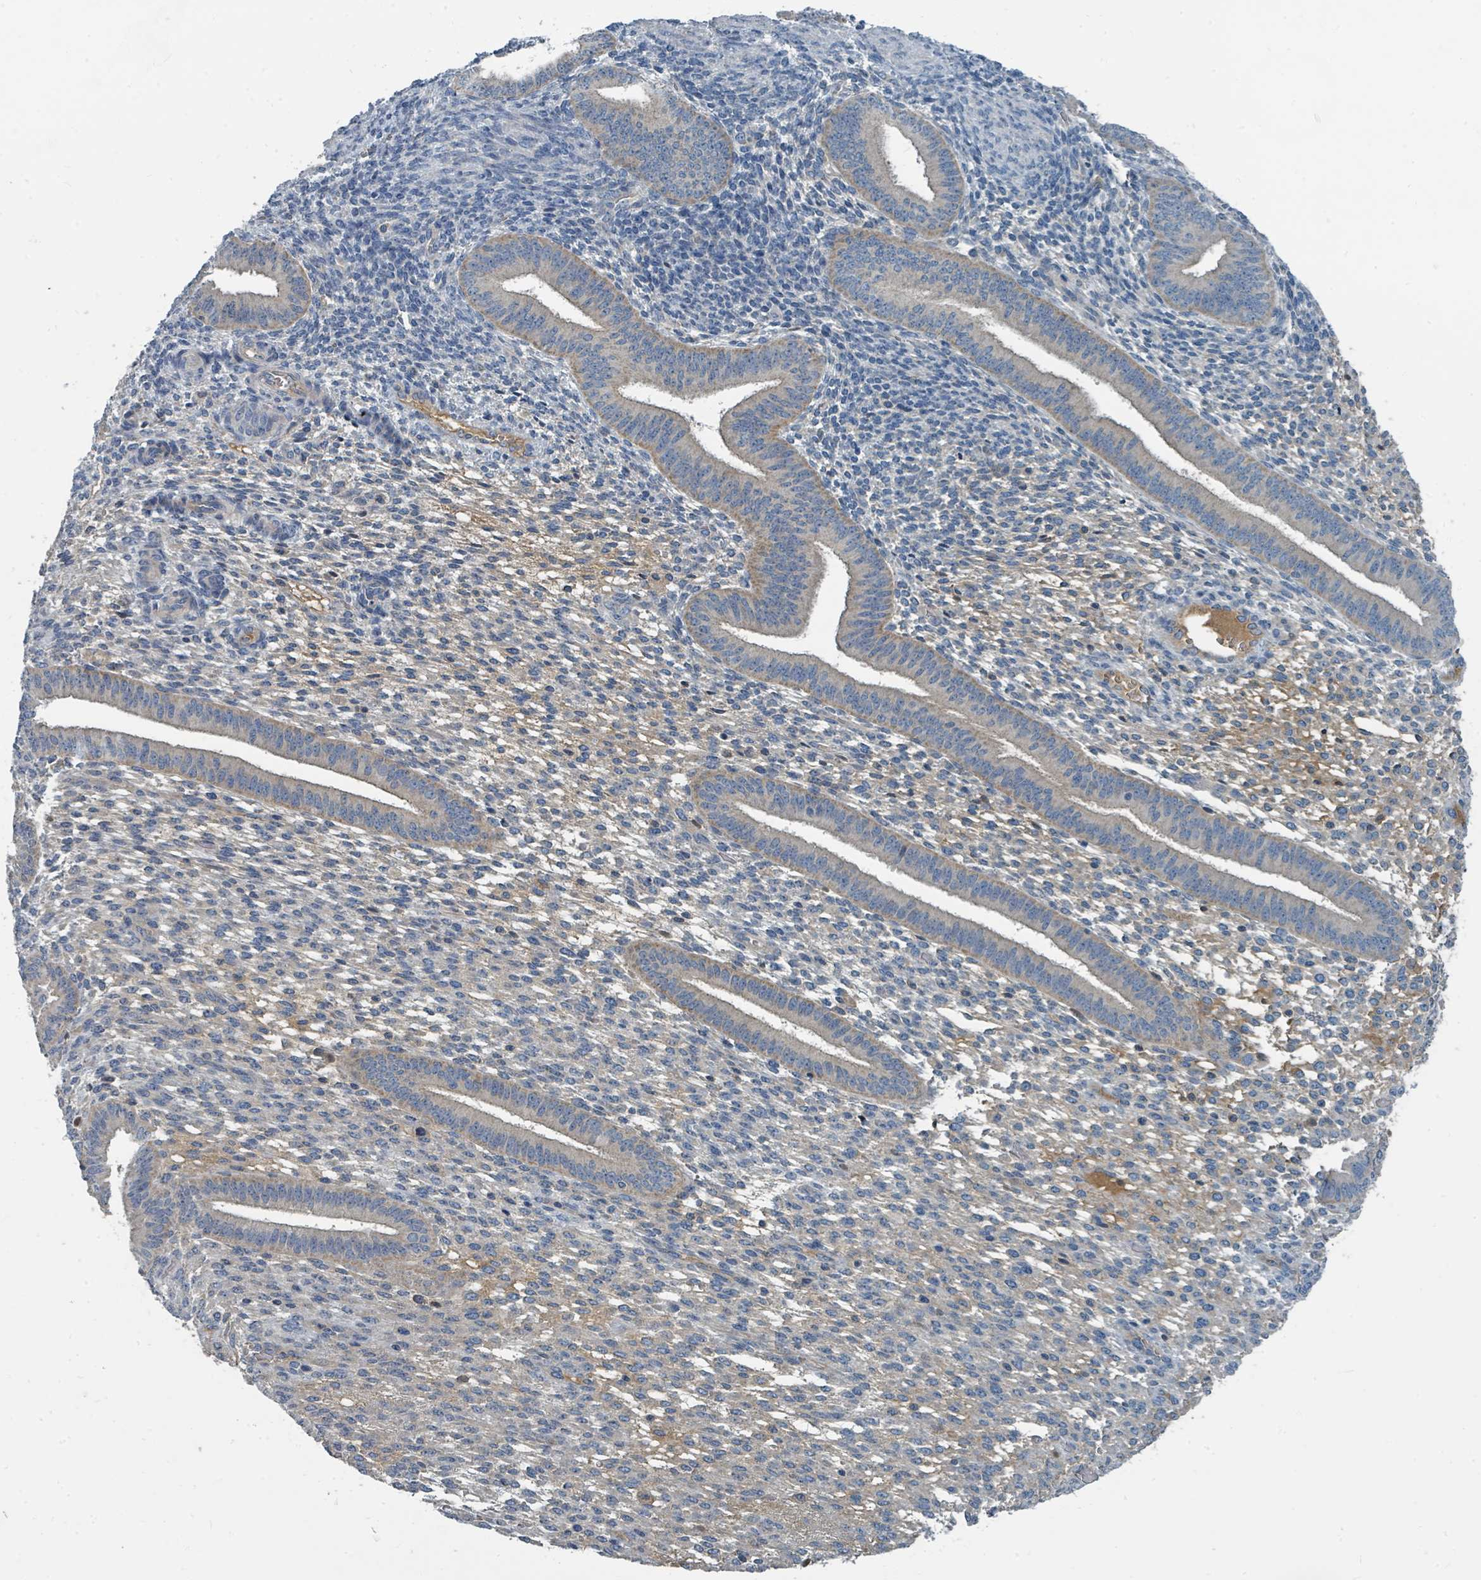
{"staining": {"intensity": "weak", "quantity": "<25%", "location": "cytoplasmic/membranous"}, "tissue": "endometrium", "cell_type": "Cells in endometrial stroma", "image_type": "normal", "snomed": [{"axis": "morphology", "description": "Normal tissue, NOS"}, {"axis": "topography", "description": "Endometrium"}], "caption": "The photomicrograph displays no staining of cells in endometrial stroma in benign endometrium.", "gene": "SLC25A23", "patient": {"sex": "female", "age": 36}}